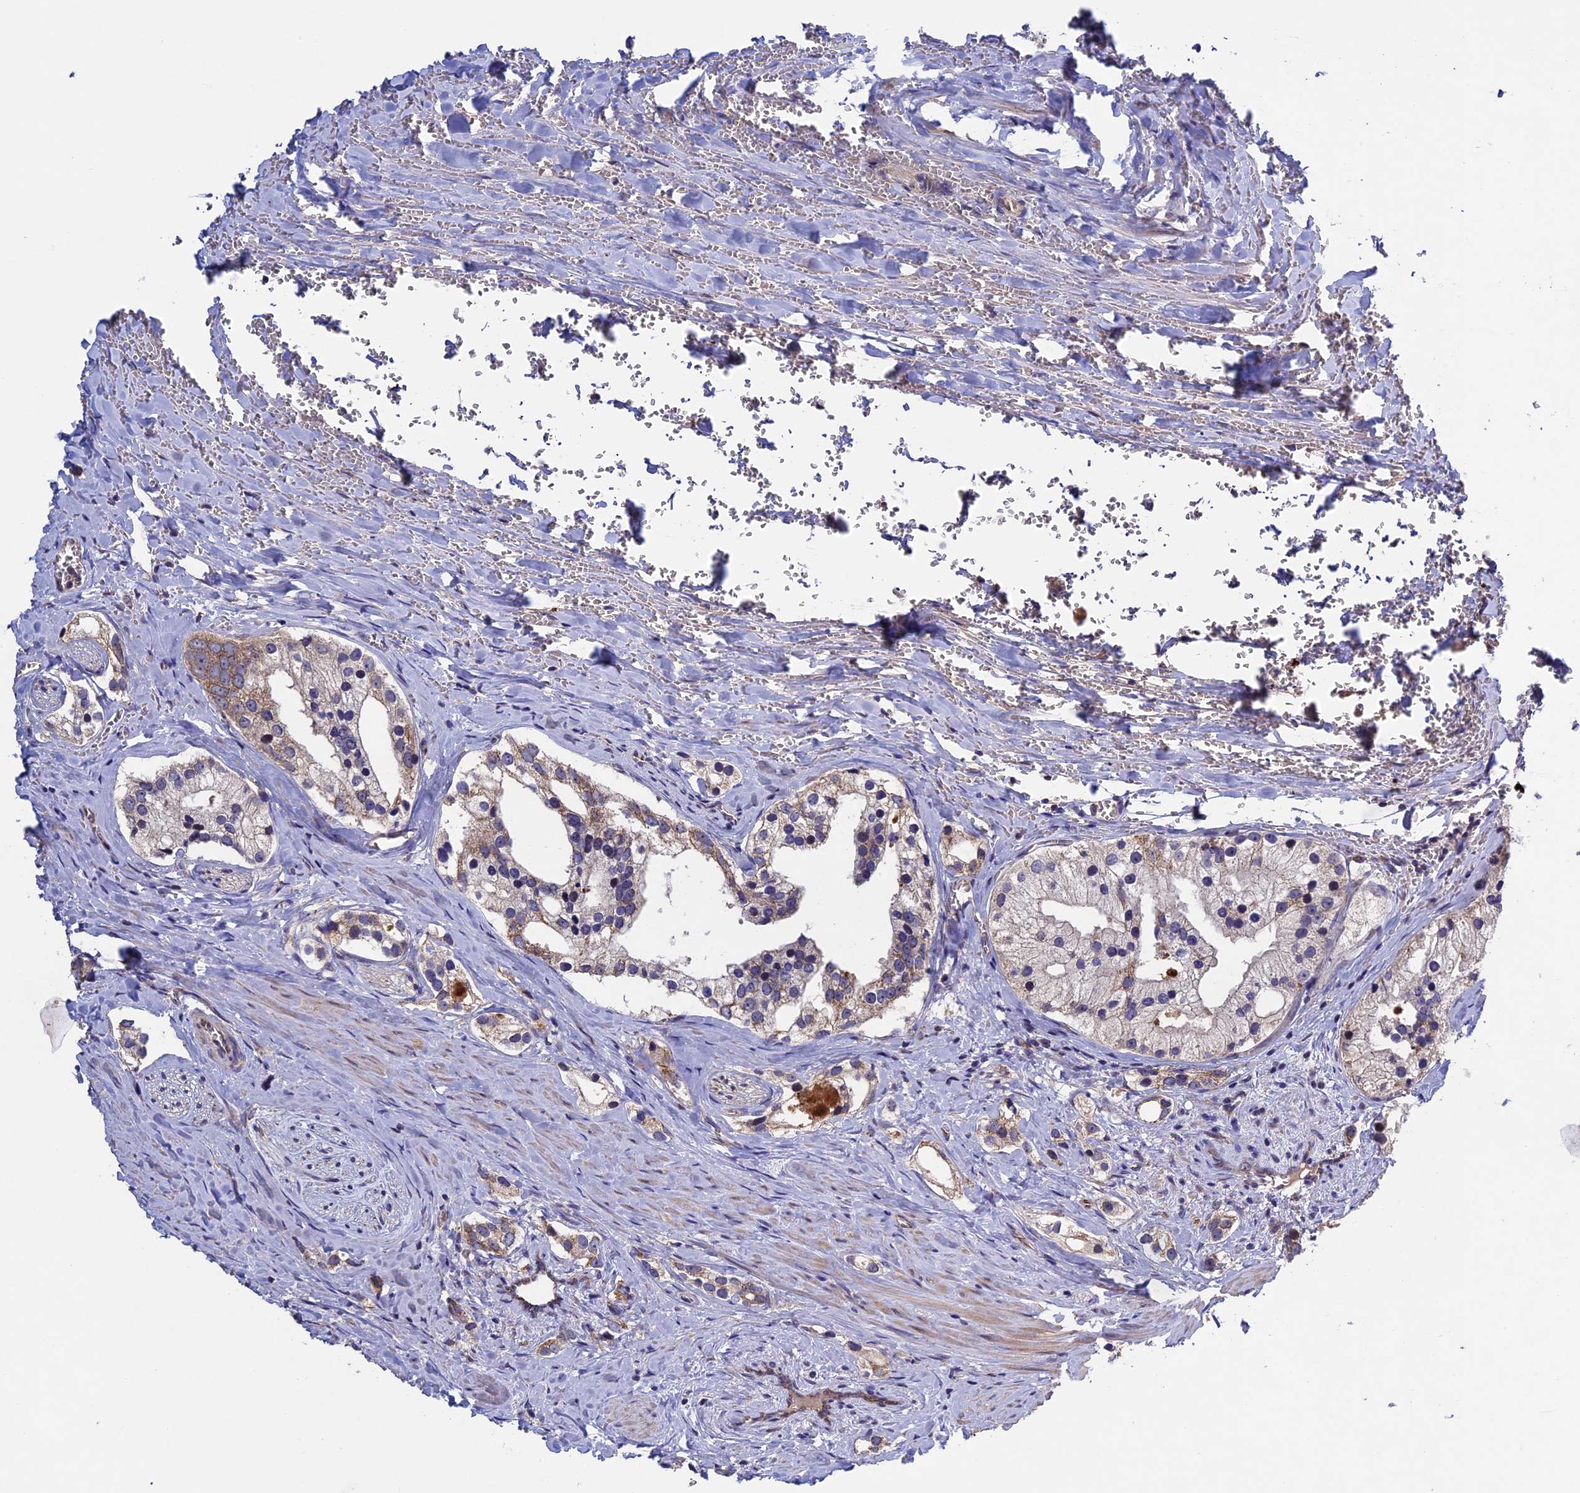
{"staining": {"intensity": "moderate", "quantity": "25%-75%", "location": "cytoplasmic/membranous"}, "tissue": "prostate cancer", "cell_type": "Tumor cells", "image_type": "cancer", "snomed": [{"axis": "morphology", "description": "Adenocarcinoma, High grade"}, {"axis": "topography", "description": "Prostate"}], "caption": "Protein staining reveals moderate cytoplasmic/membranous expression in approximately 25%-75% of tumor cells in prostate cancer (high-grade adenocarcinoma).", "gene": "RNF17", "patient": {"sex": "male", "age": 66}}